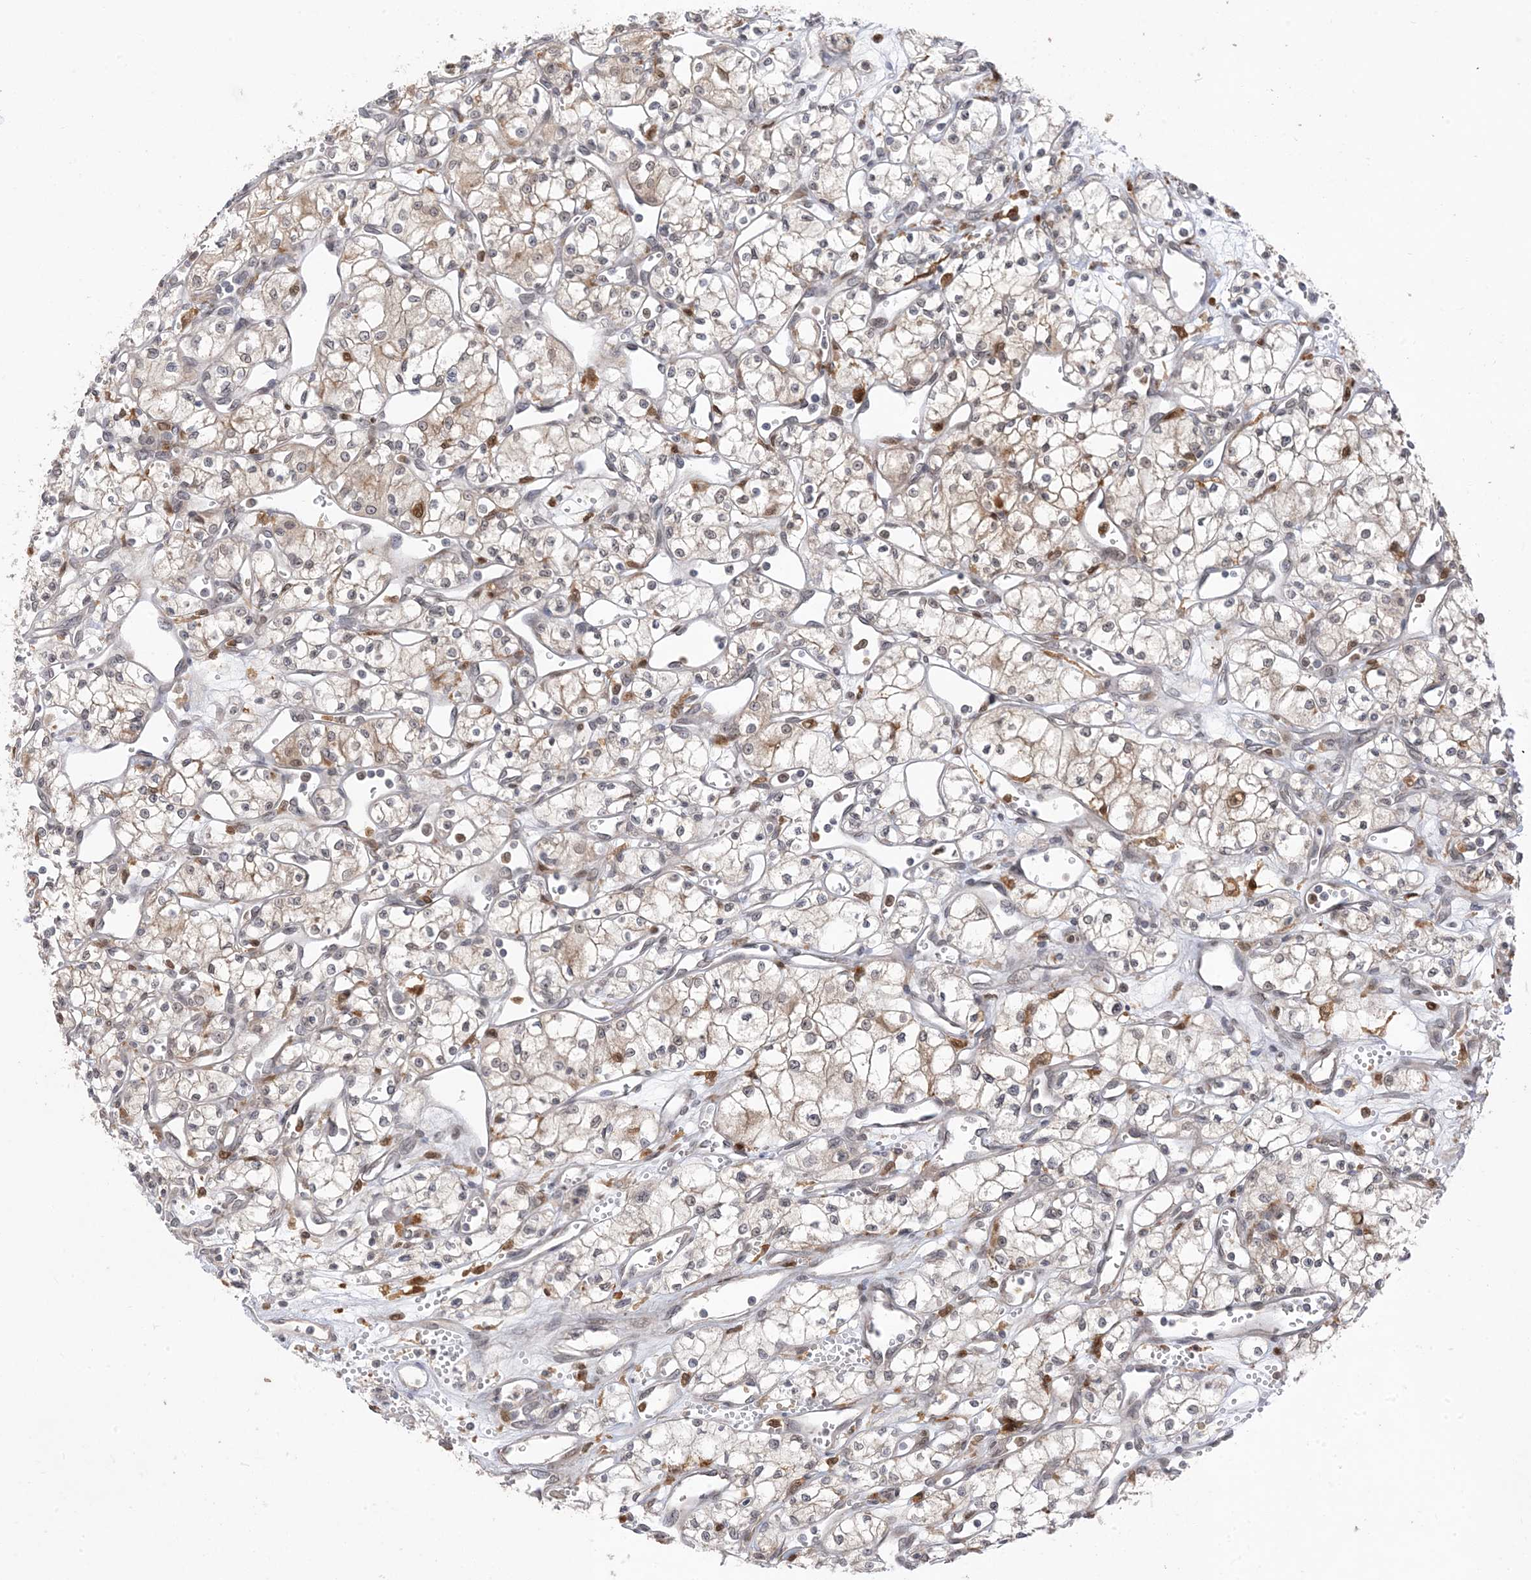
{"staining": {"intensity": "weak", "quantity": "<25%", "location": "cytoplasmic/membranous"}, "tissue": "renal cancer", "cell_type": "Tumor cells", "image_type": "cancer", "snomed": [{"axis": "morphology", "description": "Adenocarcinoma, NOS"}, {"axis": "topography", "description": "Kidney"}], "caption": "This micrograph is of renal cancer stained with immunohistochemistry (IHC) to label a protein in brown with the nuclei are counter-stained blue. There is no positivity in tumor cells.", "gene": "NAGK", "patient": {"sex": "male", "age": 59}}